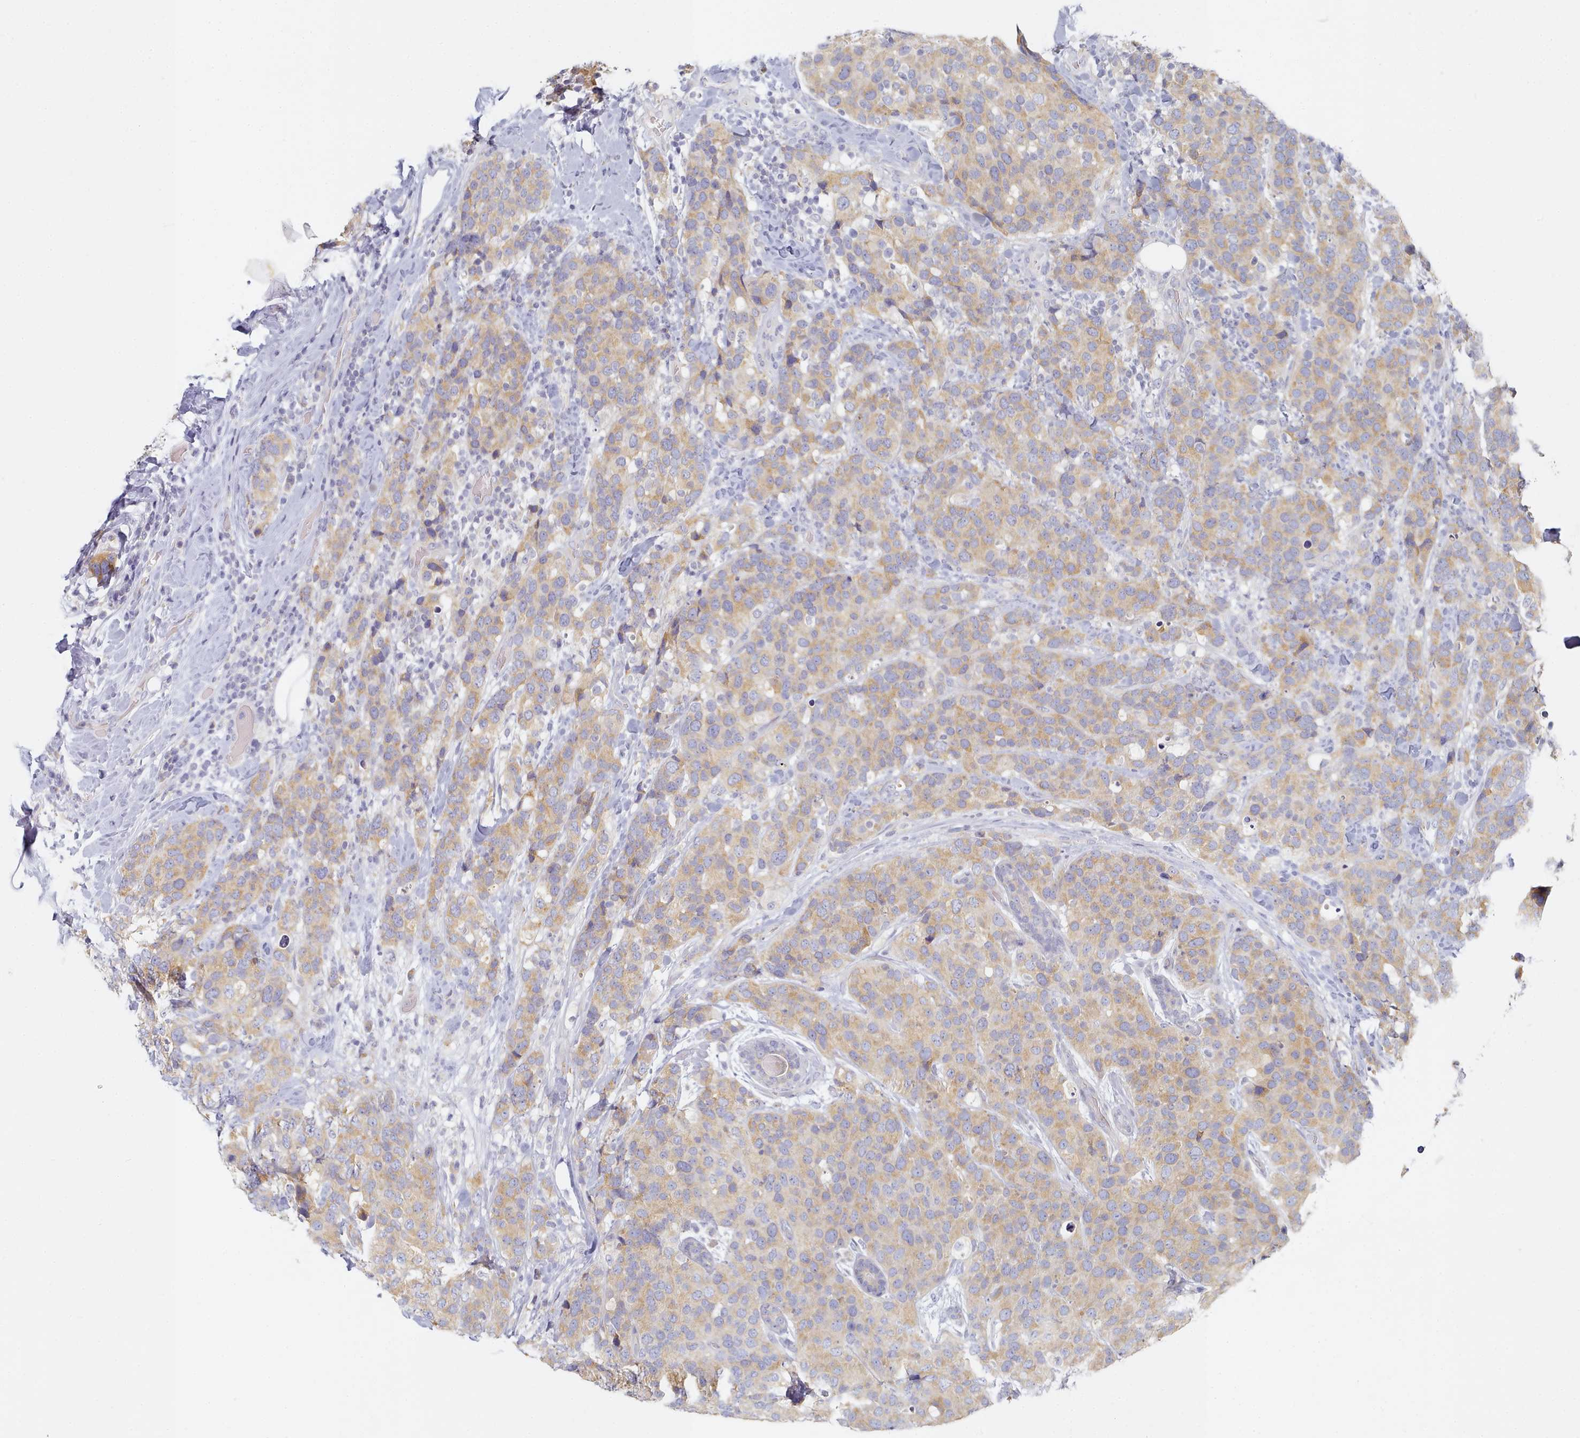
{"staining": {"intensity": "moderate", "quantity": ">75%", "location": "cytoplasmic/membranous"}, "tissue": "breast cancer", "cell_type": "Tumor cells", "image_type": "cancer", "snomed": [{"axis": "morphology", "description": "Lobular carcinoma"}, {"axis": "topography", "description": "Breast"}], "caption": "This photomicrograph demonstrates breast cancer stained with IHC to label a protein in brown. The cytoplasmic/membranous of tumor cells show moderate positivity for the protein. Nuclei are counter-stained blue.", "gene": "TYW1B", "patient": {"sex": "female", "age": 59}}